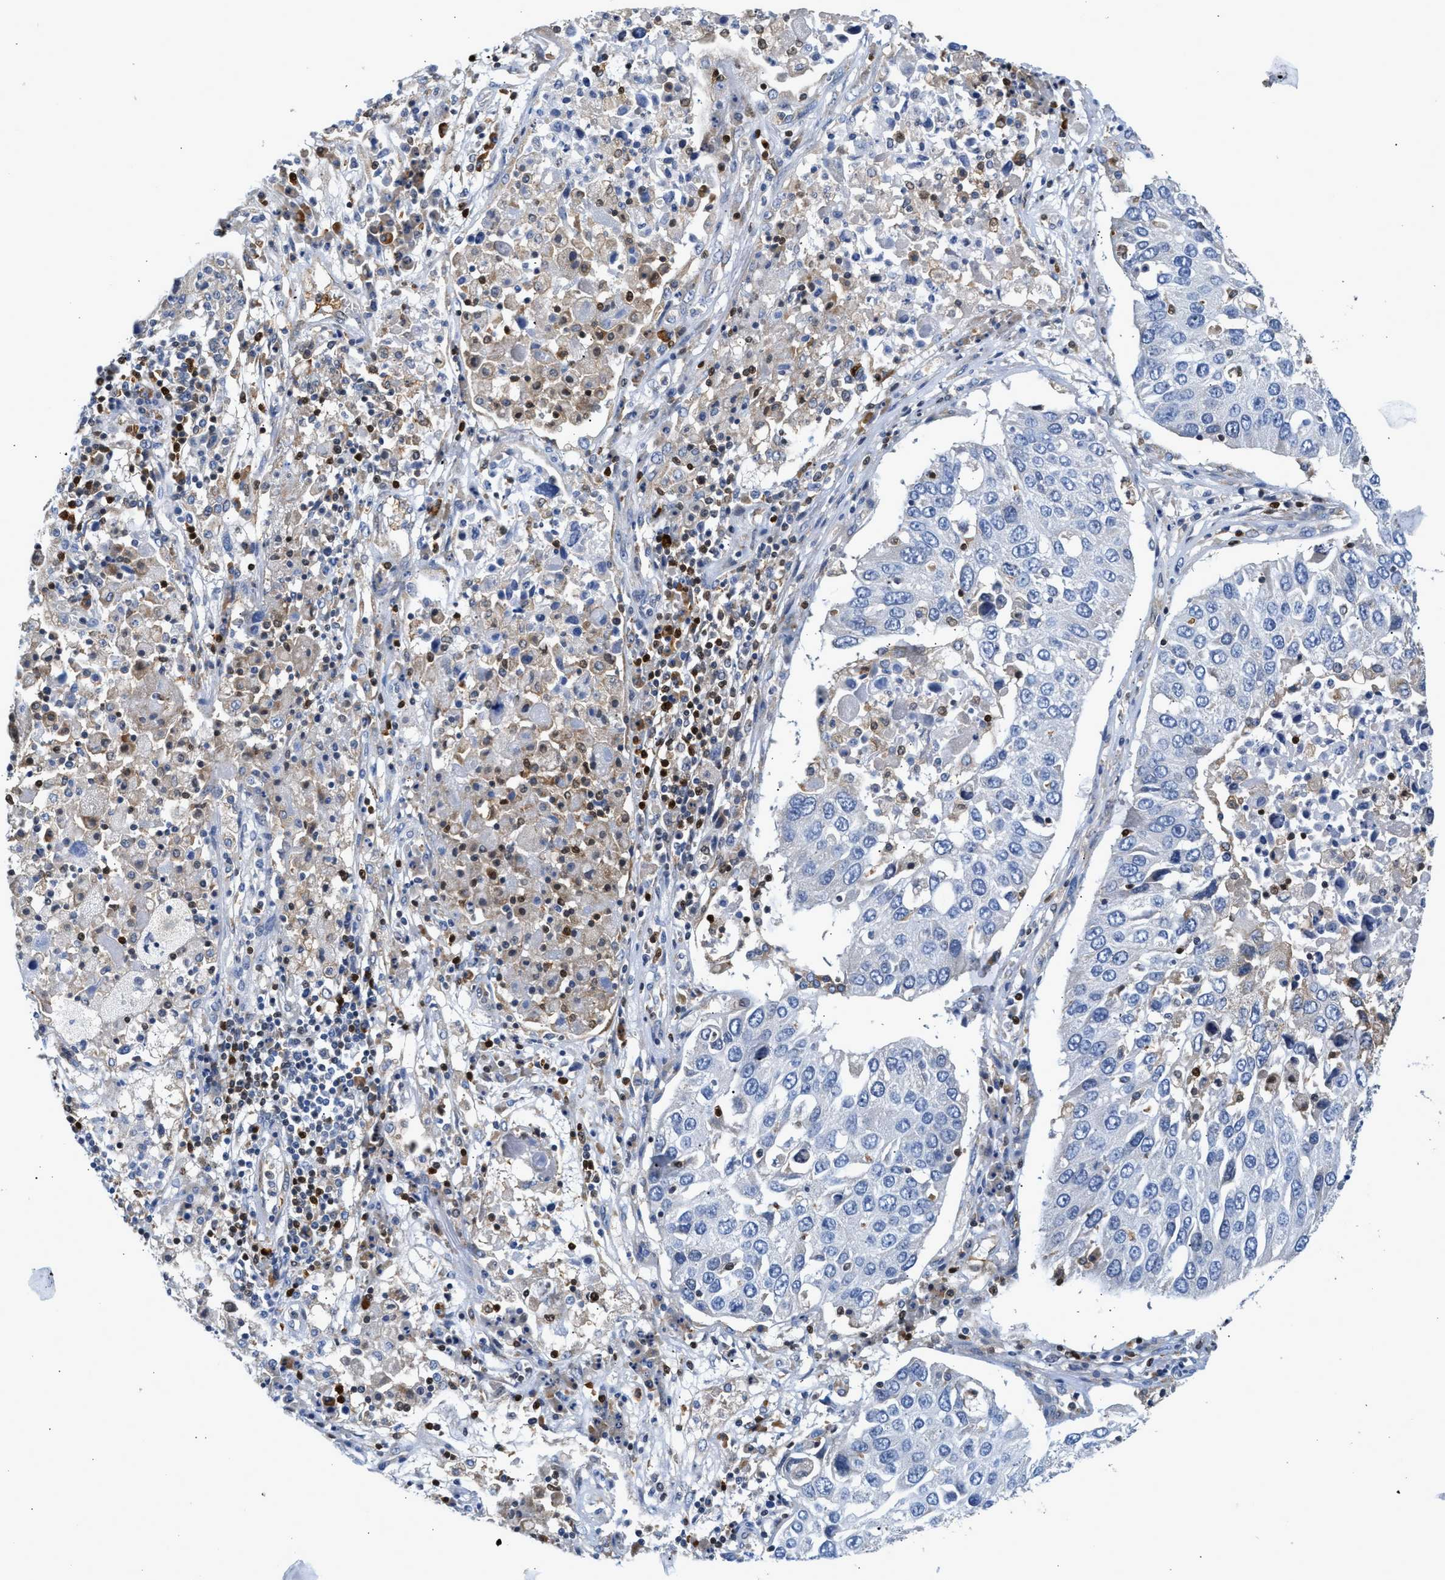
{"staining": {"intensity": "negative", "quantity": "none", "location": "none"}, "tissue": "lung cancer", "cell_type": "Tumor cells", "image_type": "cancer", "snomed": [{"axis": "morphology", "description": "Squamous cell carcinoma, NOS"}, {"axis": "topography", "description": "Lung"}], "caption": "The micrograph shows no staining of tumor cells in lung cancer.", "gene": "SLIT2", "patient": {"sex": "male", "age": 65}}